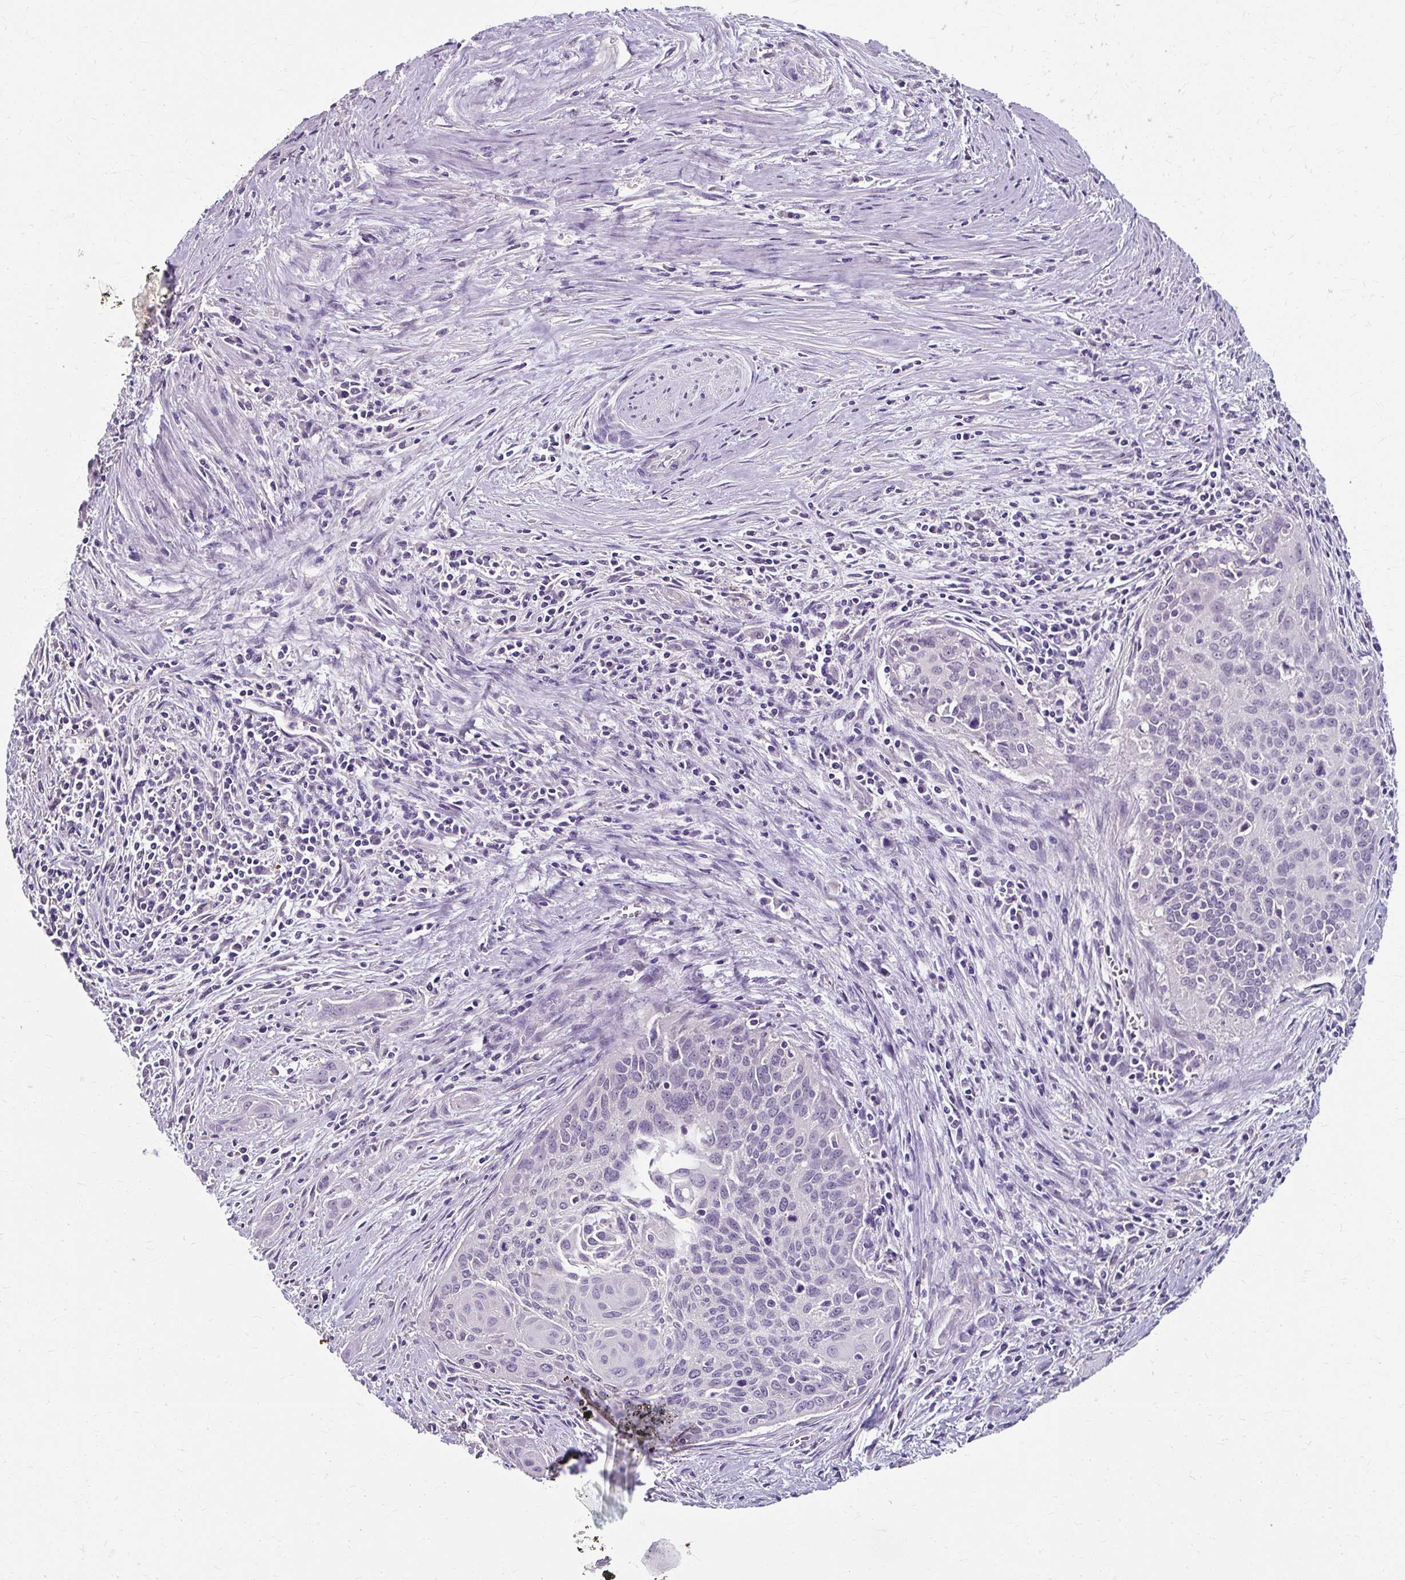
{"staining": {"intensity": "negative", "quantity": "none", "location": "none"}, "tissue": "cervical cancer", "cell_type": "Tumor cells", "image_type": "cancer", "snomed": [{"axis": "morphology", "description": "Squamous cell carcinoma, NOS"}, {"axis": "topography", "description": "Cervix"}], "caption": "Image shows no significant protein positivity in tumor cells of squamous cell carcinoma (cervical).", "gene": "KLHL24", "patient": {"sex": "female", "age": 55}}